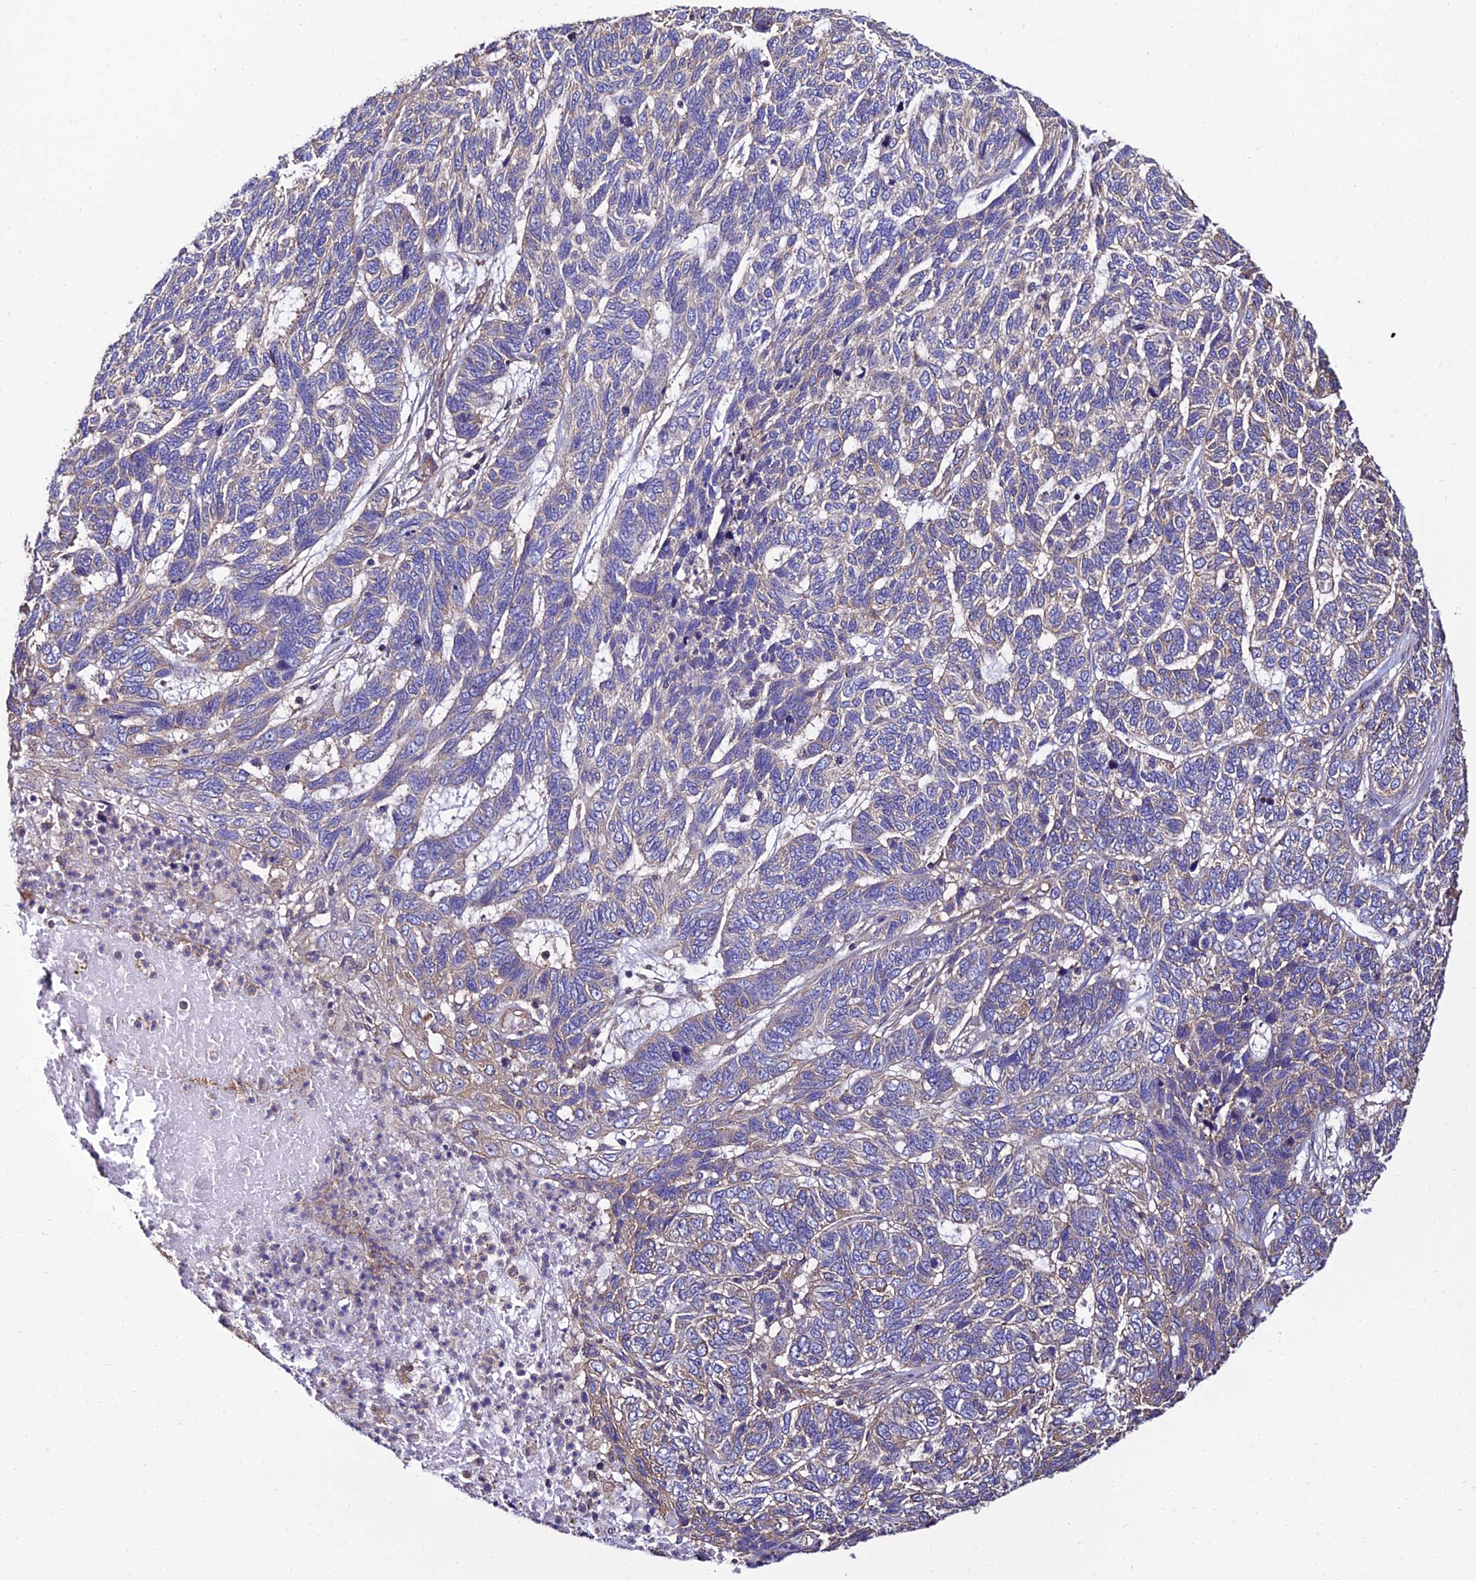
{"staining": {"intensity": "weak", "quantity": "<25%", "location": "cytoplasmic/membranous"}, "tissue": "skin cancer", "cell_type": "Tumor cells", "image_type": "cancer", "snomed": [{"axis": "morphology", "description": "Basal cell carcinoma"}, {"axis": "topography", "description": "Skin"}], "caption": "An image of skin cancer stained for a protein displays no brown staining in tumor cells.", "gene": "CALM2", "patient": {"sex": "female", "age": 65}}